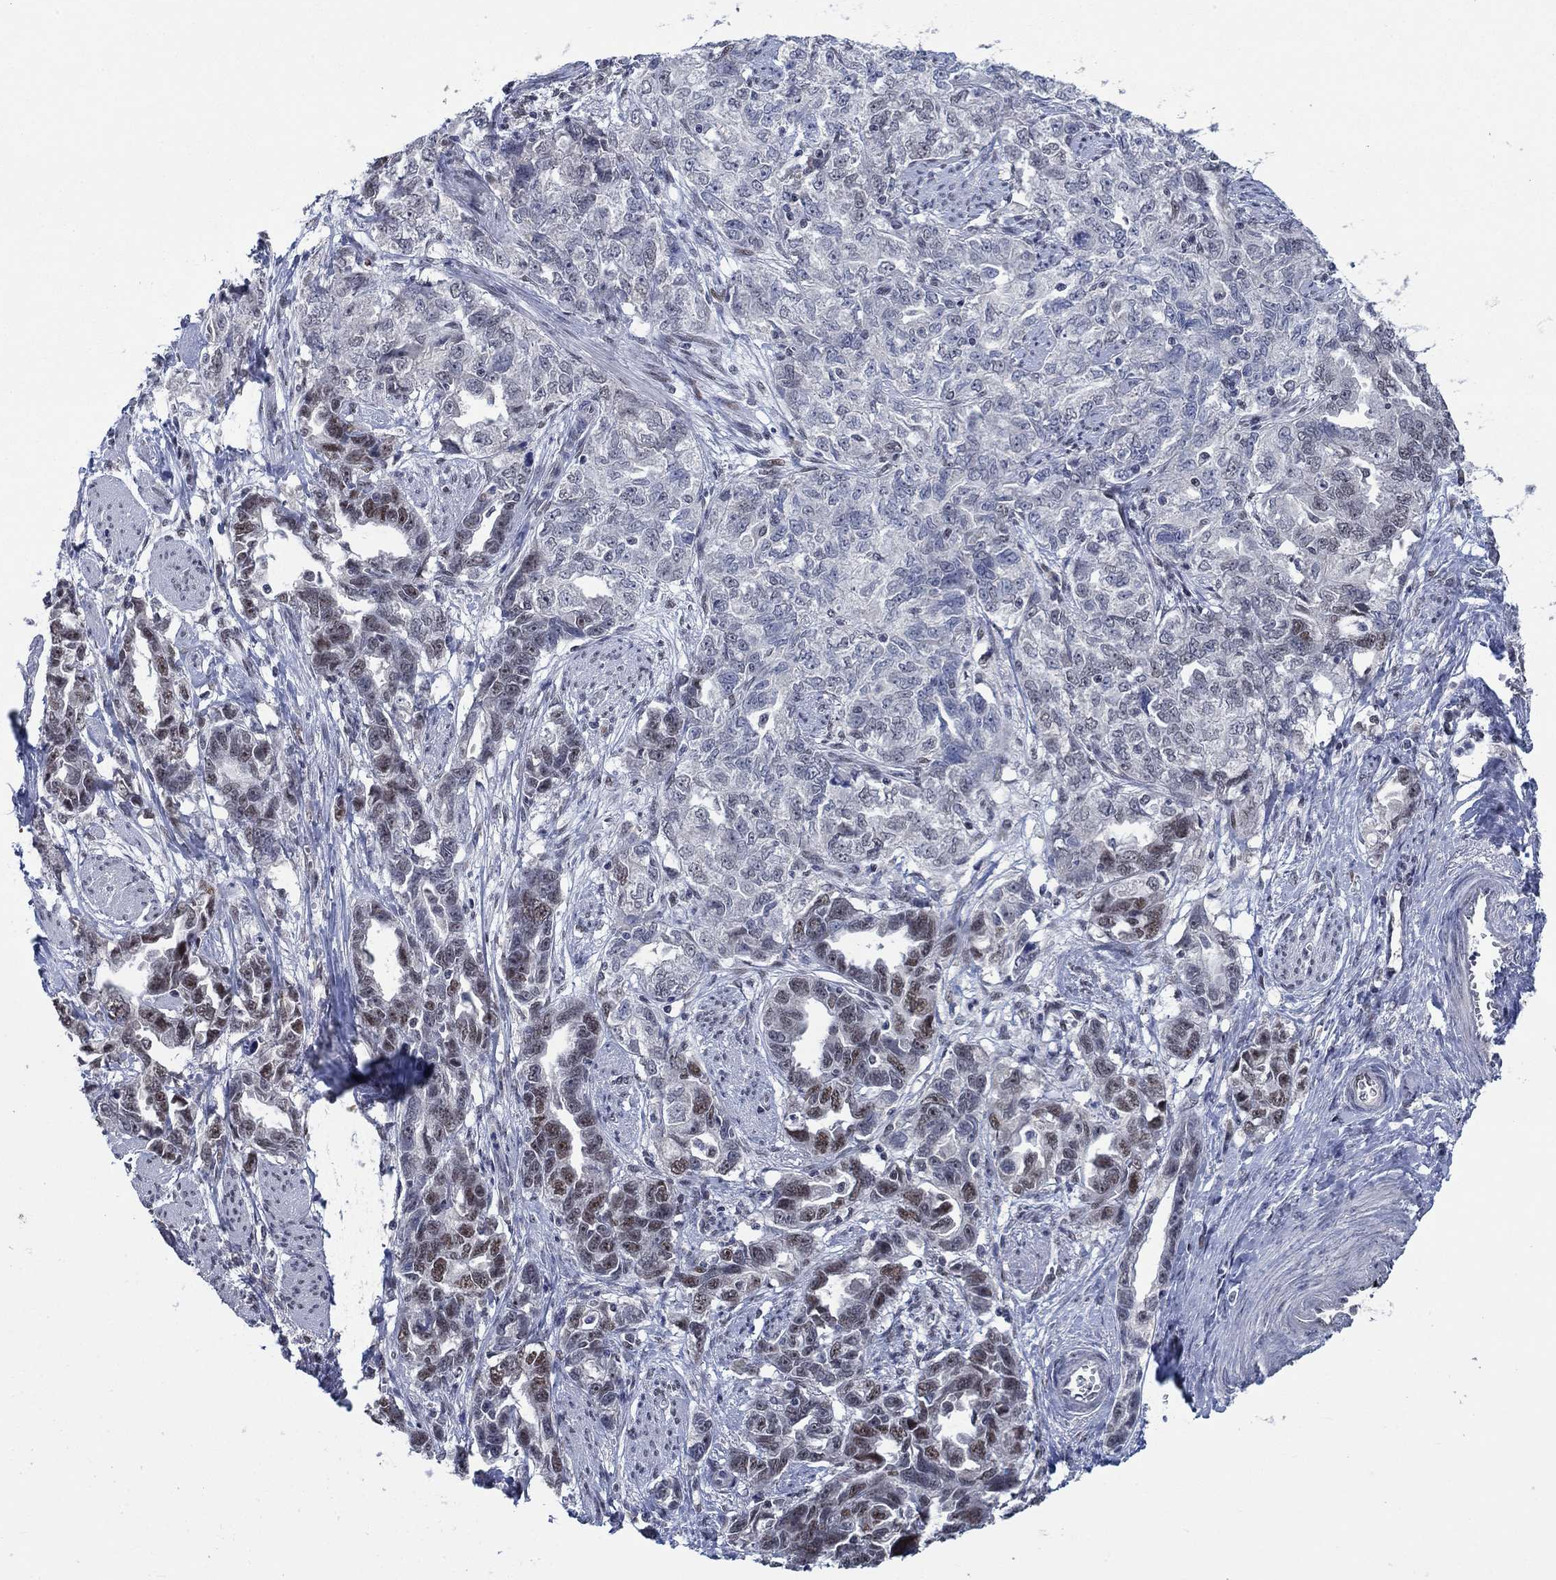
{"staining": {"intensity": "moderate", "quantity": "<25%", "location": "nuclear"}, "tissue": "ovarian cancer", "cell_type": "Tumor cells", "image_type": "cancer", "snomed": [{"axis": "morphology", "description": "Cystadenocarcinoma, serous, NOS"}, {"axis": "topography", "description": "Ovary"}], "caption": "A brown stain shows moderate nuclear staining of a protein in serous cystadenocarcinoma (ovarian) tumor cells. (DAB IHC, brown staining for protein, blue staining for nuclei).", "gene": "HTN1", "patient": {"sex": "female", "age": 51}}